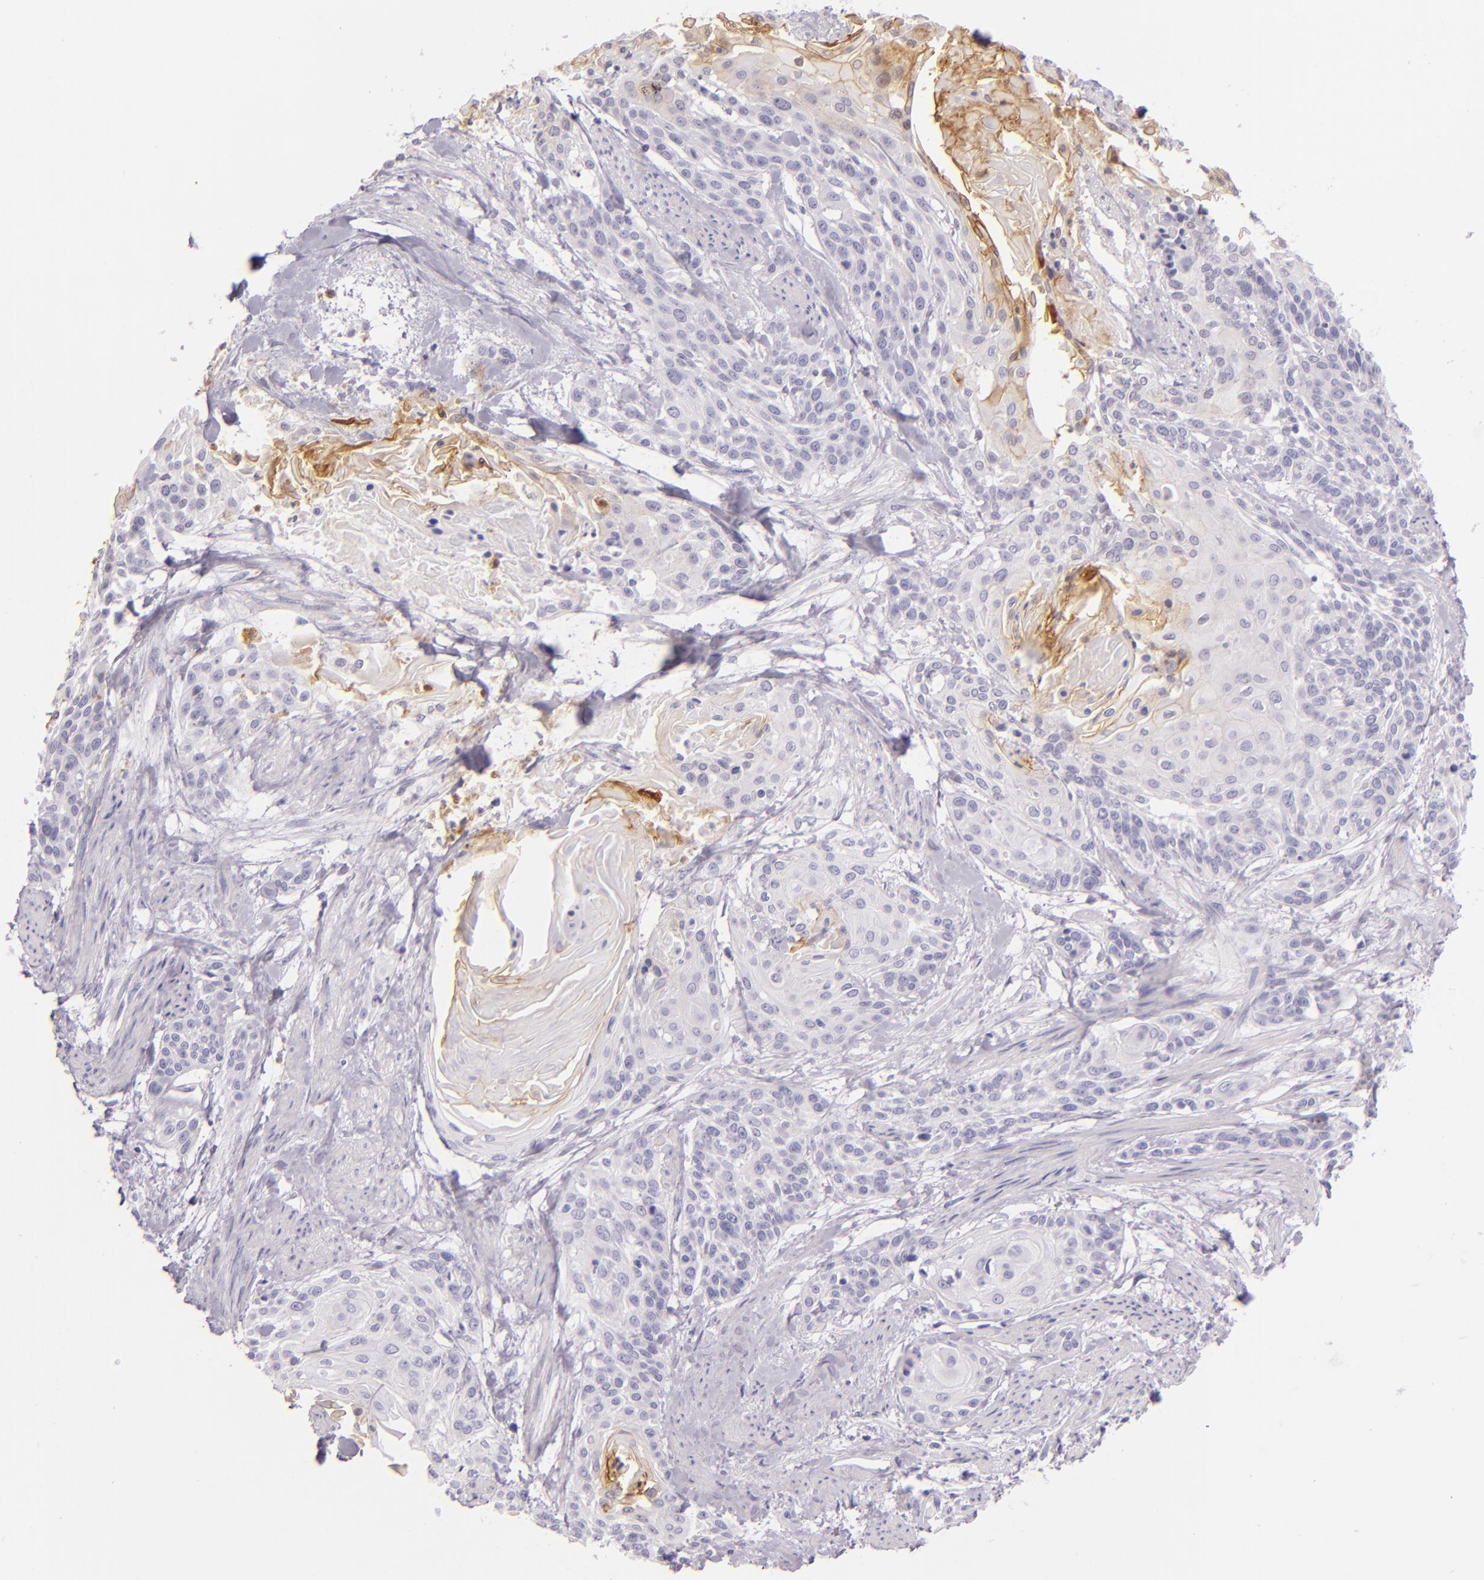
{"staining": {"intensity": "weak", "quantity": "<25%", "location": "cytoplasmic/membranous"}, "tissue": "cervical cancer", "cell_type": "Tumor cells", "image_type": "cancer", "snomed": [{"axis": "morphology", "description": "Squamous cell carcinoma, NOS"}, {"axis": "topography", "description": "Cervix"}], "caption": "A histopathology image of human cervical squamous cell carcinoma is negative for staining in tumor cells.", "gene": "CEACAM1", "patient": {"sex": "female", "age": 57}}